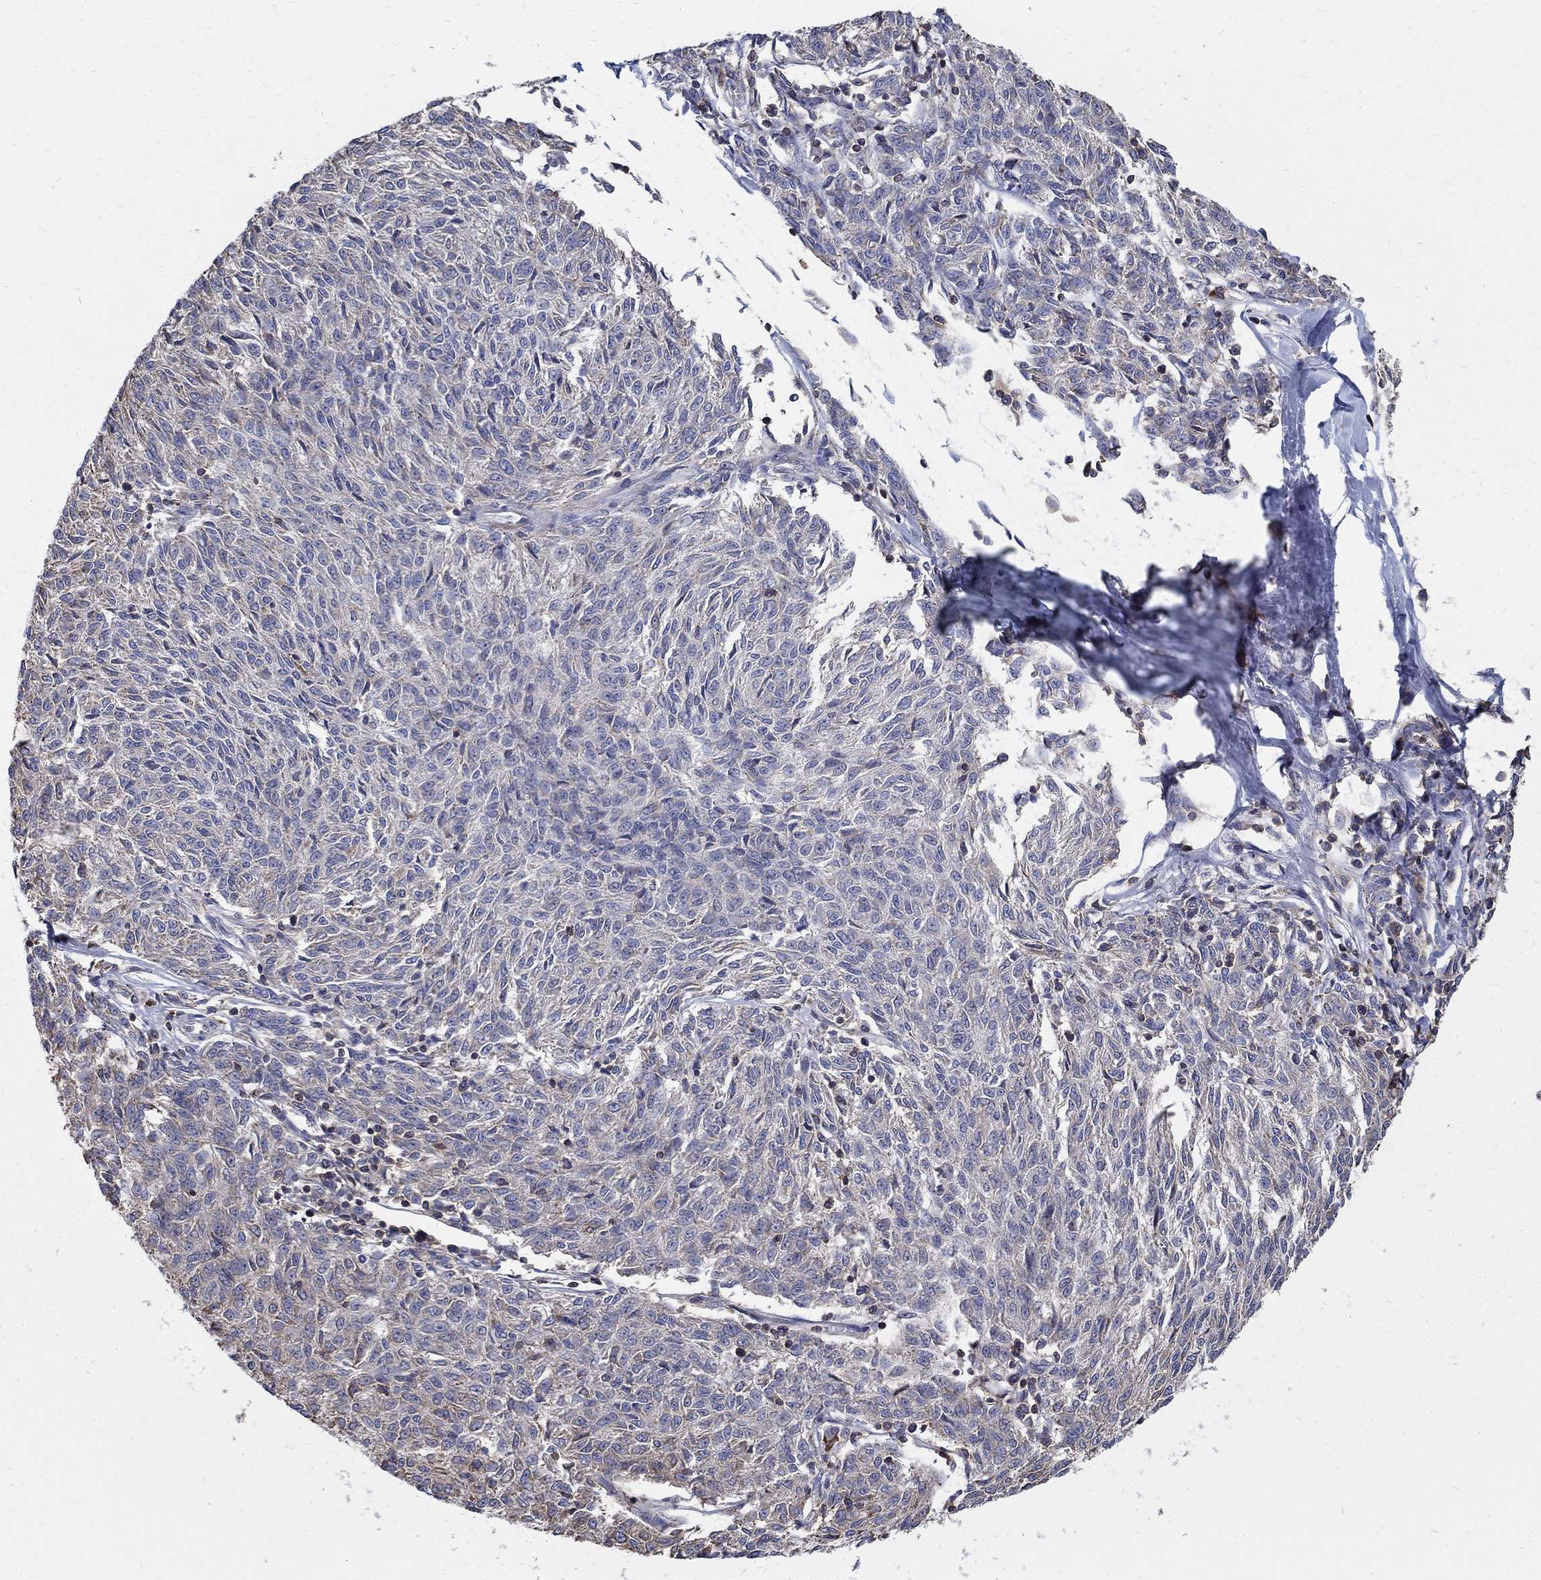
{"staining": {"intensity": "negative", "quantity": "none", "location": "none"}, "tissue": "melanoma", "cell_type": "Tumor cells", "image_type": "cancer", "snomed": [{"axis": "morphology", "description": "Malignant melanoma, NOS"}, {"axis": "topography", "description": "Skin"}], "caption": "Immunohistochemistry (IHC) histopathology image of malignant melanoma stained for a protein (brown), which displays no expression in tumor cells.", "gene": "AGAP2", "patient": {"sex": "female", "age": 72}}